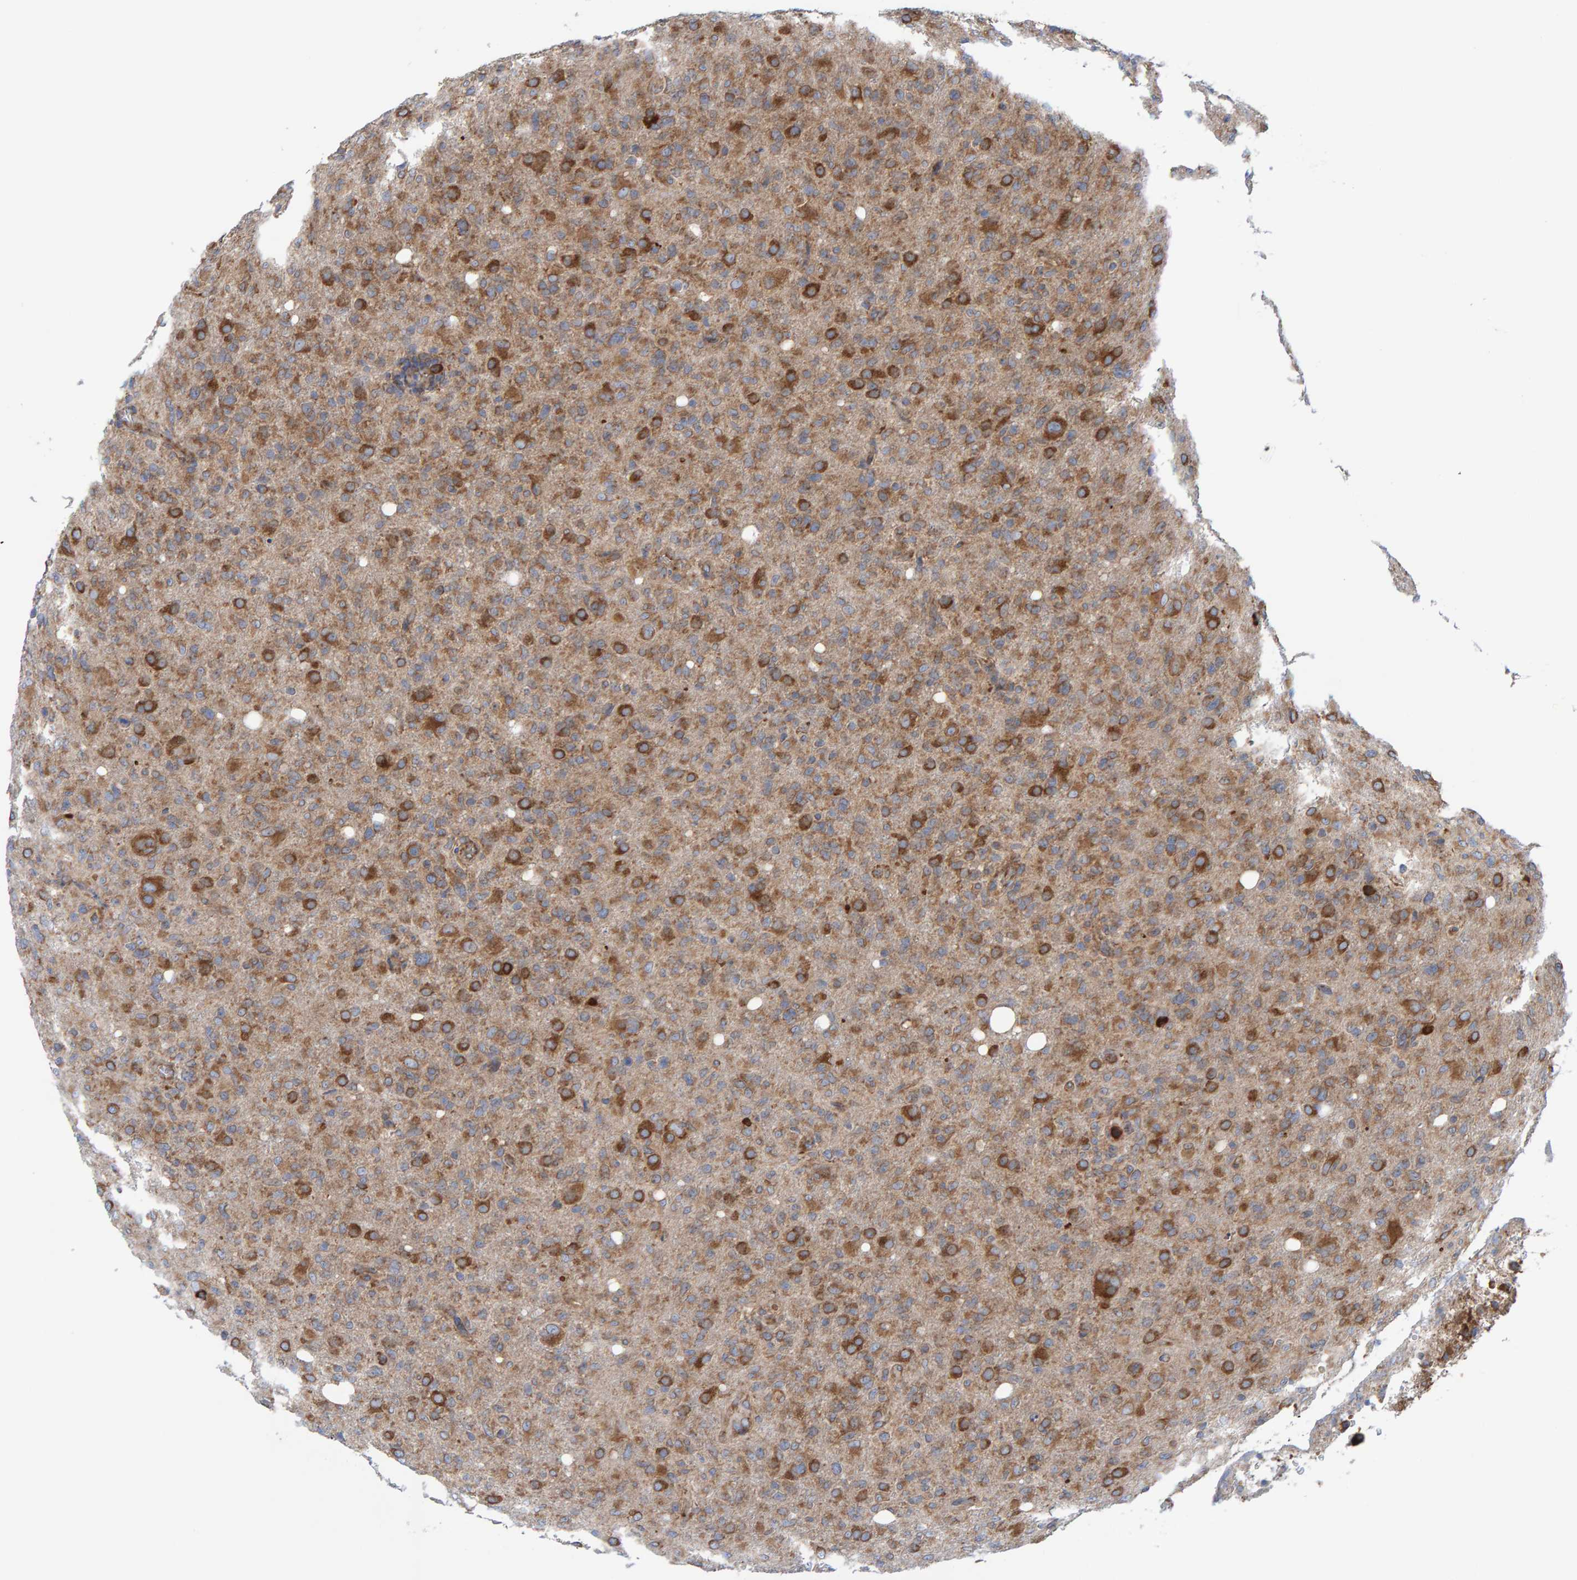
{"staining": {"intensity": "moderate", "quantity": ">75%", "location": "cytoplasmic/membranous"}, "tissue": "glioma", "cell_type": "Tumor cells", "image_type": "cancer", "snomed": [{"axis": "morphology", "description": "Glioma, malignant, High grade"}, {"axis": "topography", "description": "Brain"}], "caption": "Glioma was stained to show a protein in brown. There is medium levels of moderate cytoplasmic/membranous expression in about >75% of tumor cells.", "gene": "CDK5RAP3", "patient": {"sex": "female", "age": 57}}